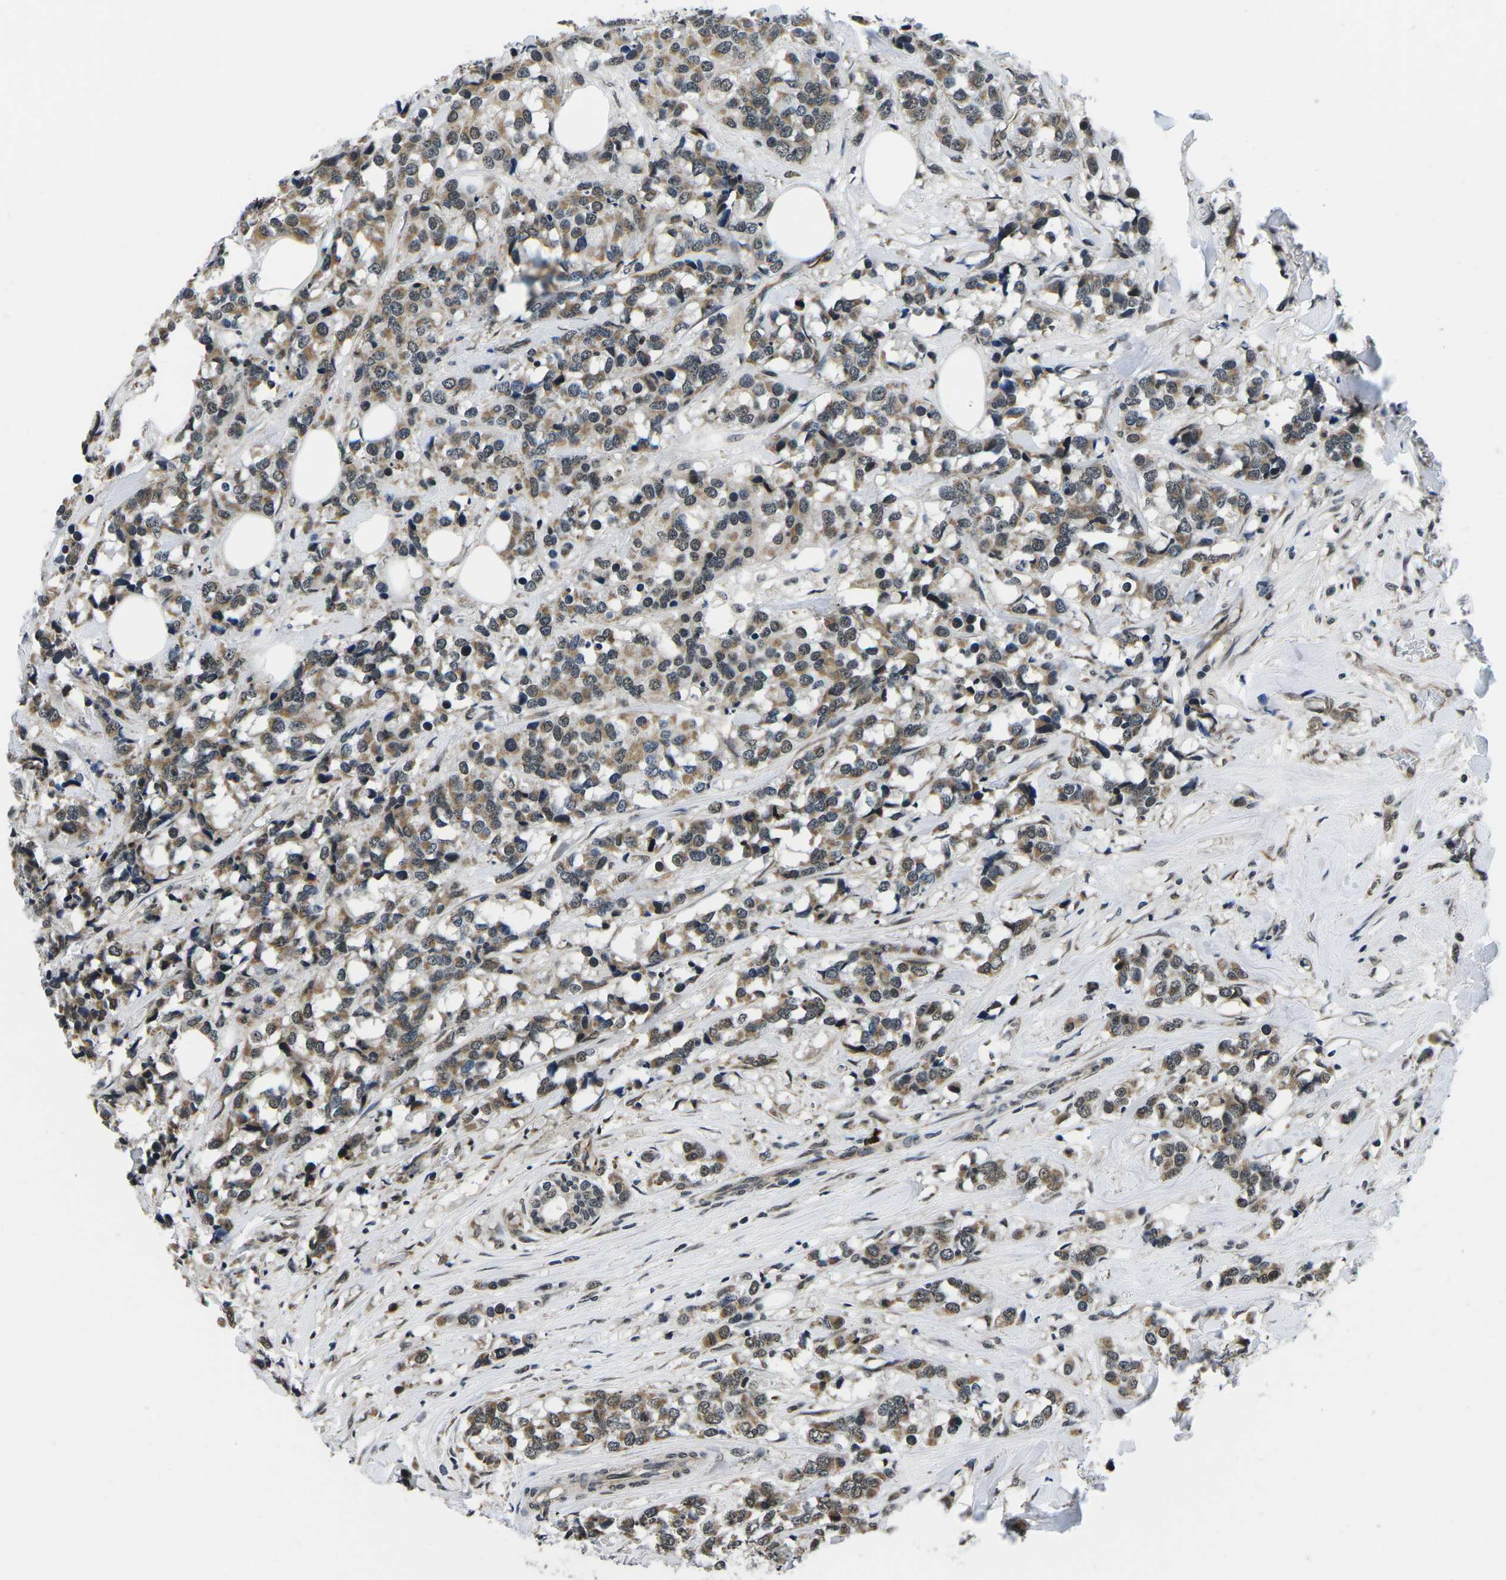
{"staining": {"intensity": "moderate", "quantity": ">75%", "location": "cytoplasmic/membranous,nuclear"}, "tissue": "breast cancer", "cell_type": "Tumor cells", "image_type": "cancer", "snomed": [{"axis": "morphology", "description": "Lobular carcinoma"}, {"axis": "topography", "description": "Breast"}], "caption": "Brown immunohistochemical staining in breast cancer (lobular carcinoma) reveals moderate cytoplasmic/membranous and nuclear positivity in about >75% of tumor cells.", "gene": "CCNE1", "patient": {"sex": "female", "age": 59}}